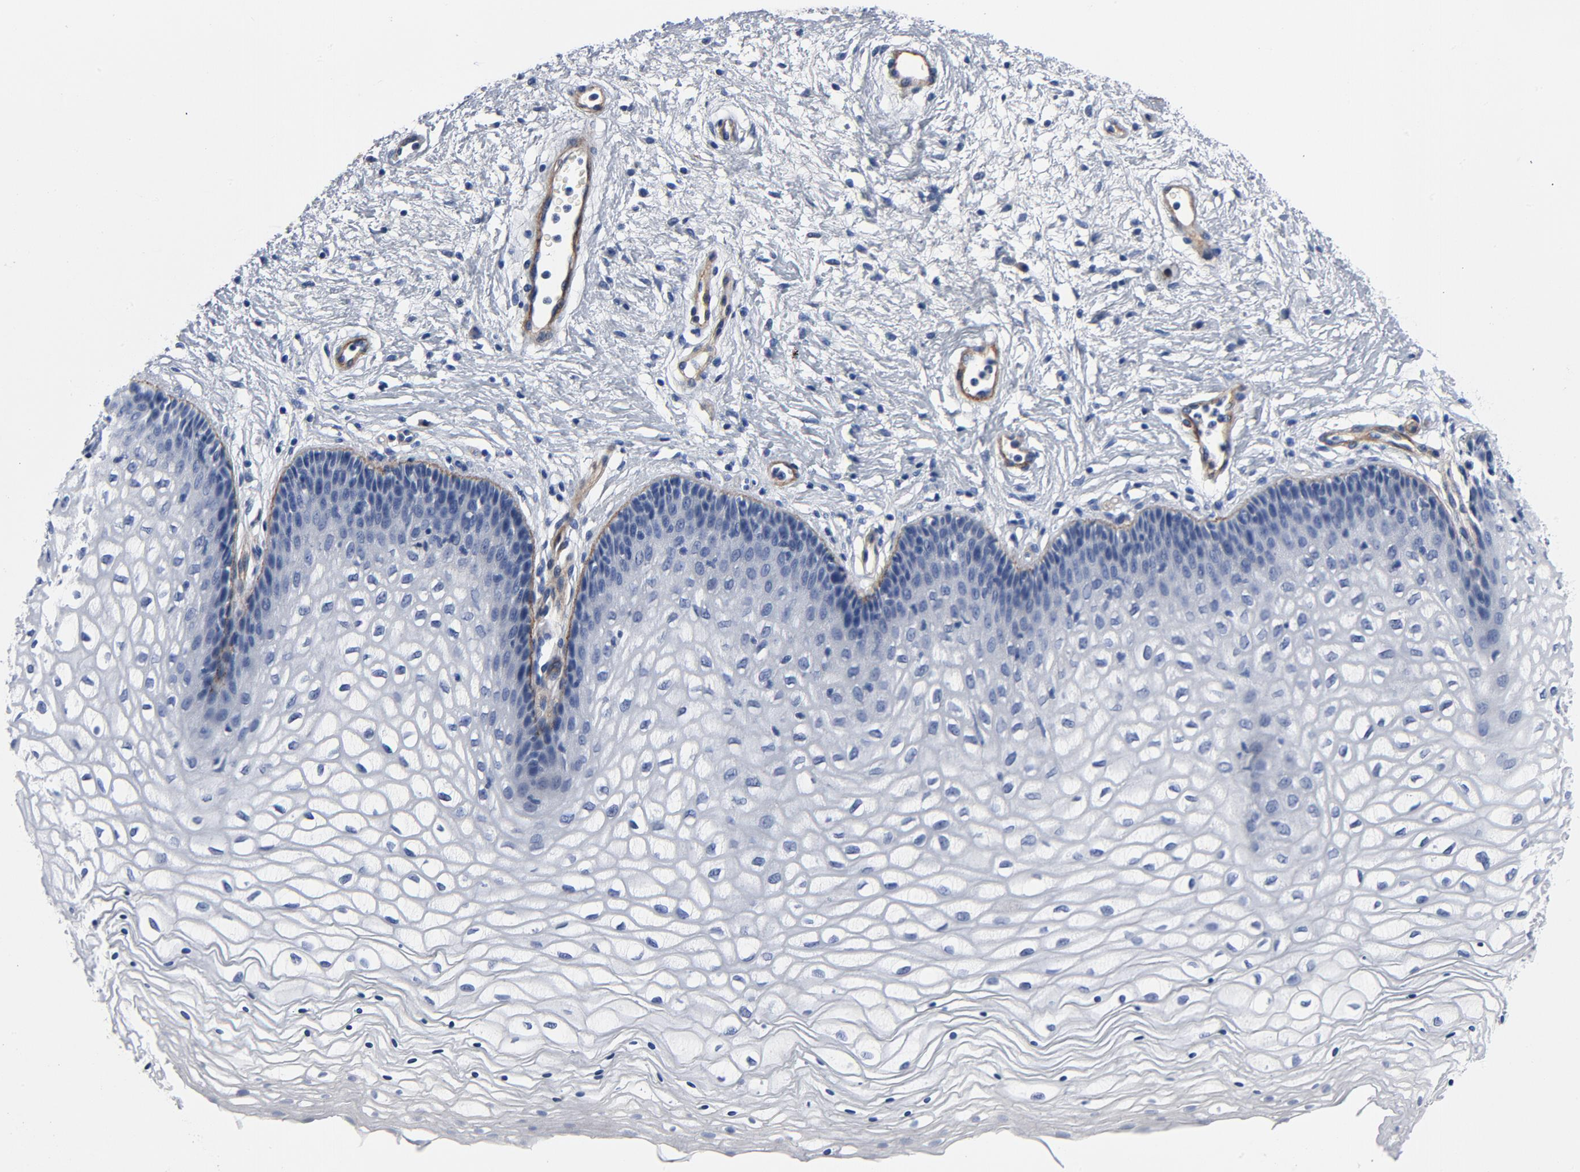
{"staining": {"intensity": "moderate", "quantity": "<25%", "location": "cytoplasmic/membranous"}, "tissue": "vagina", "cell_type": "Squamous epithelial cells", "image_type": "normal", "snomed": [{"axis": "morphology", "description": "Normal tissue, NOS"}, {"axis": "topography", "description": "Vagina"}], "caption": "Immunohistochemical staining of normal human vagina demonstrates moderate cytoplasmic/membranous protein positivity in approximately <25% of squamous epithelial cells.", "gene": "LAMC1", "patient": {"sex": "female", "age": 34}}